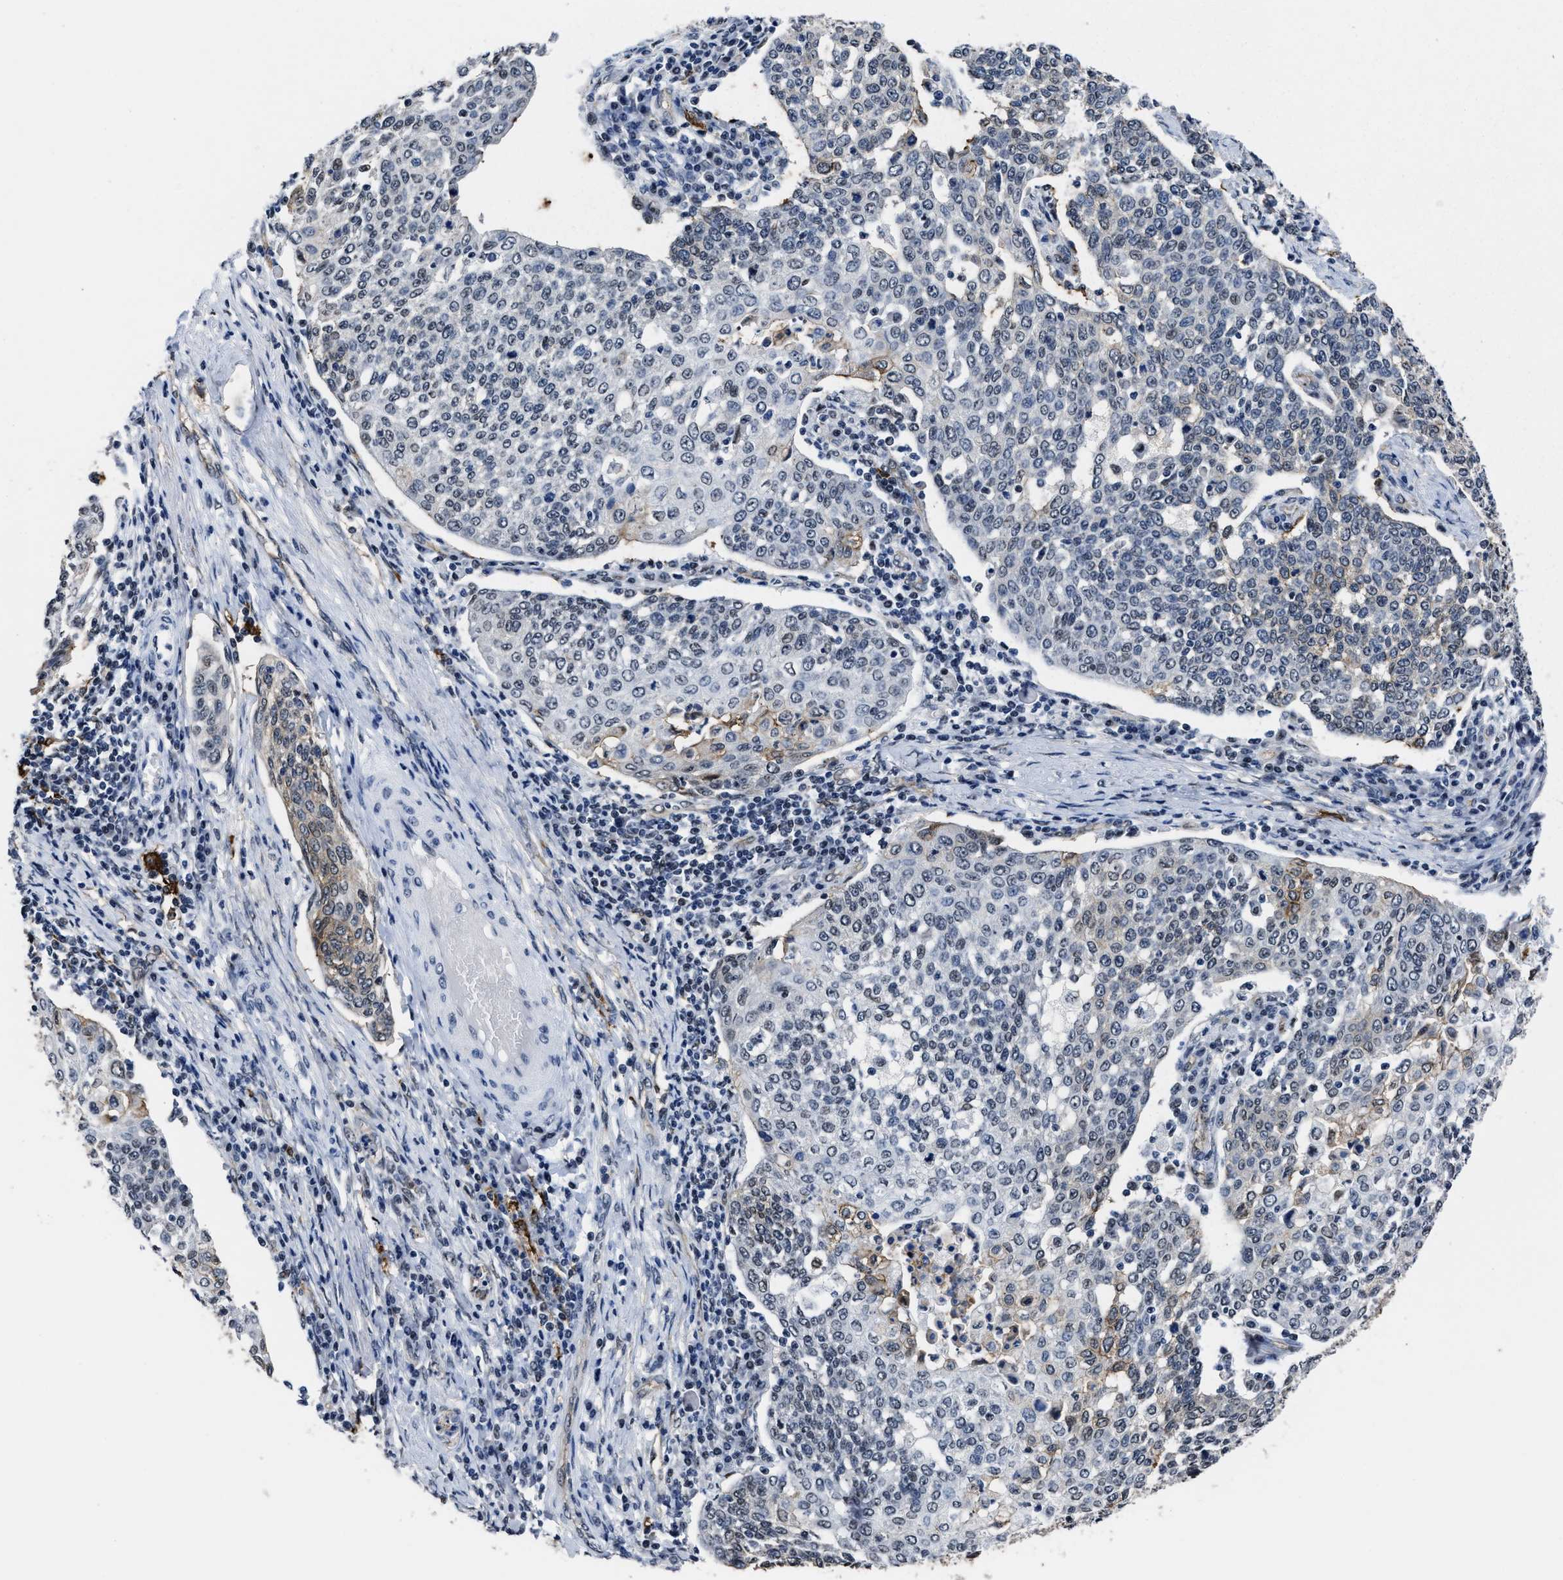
{"staining": {"intensity": "weak", "quantity": "<25%", "location": "cytoplasmic/membranous"}, "tissue": "cervical cancer", "cell_type": "Tumor cells", "image_type": "cancer", "snomed": [{"axis": "morphology", "description": "Squamous cell carcinoma, NOS"}, {"axis": "topography", "description": "Cervix"}], "caption": "Squamous cell carcinoma (cervical) was stained to show a protein in brown. There is no significant positivity in tumor cells.", "gene": "MARCKSL1", "patient": {"sex": "female", "age": 34}}